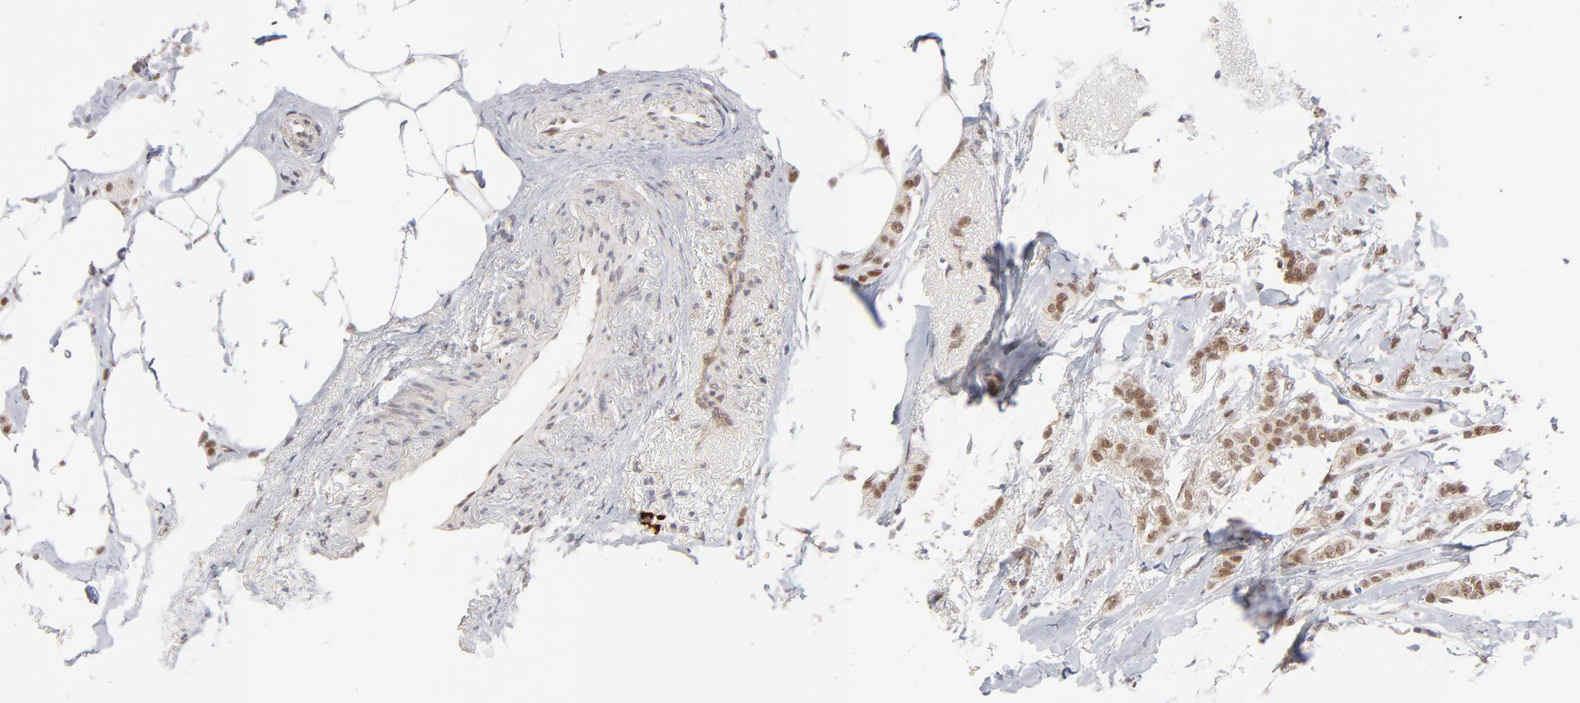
{"staining": {"intensity": "moderate", "quantity": ">75%", "location": "cytoplasmic/membranous,nuclear"}, "tissue": "breast cancer", "cell_type": "Tumor cells", "image_type": "cancer", "snomed": [{"axis": "morphology", "description": "Lobular carcinoma"}, {"axis": "topography", "description": "Breast"}], "caption": "IHC histopathology image of neoplastic tissue: breast cancer stained using immunohistochemistry demonstrates medium levels of moderate protein expression localized specifically in the cytoplasmic/membranous and nuclear of tumor cells, appearing as a cytoplasmic/membranous and nuclear brown color.", "gene": "NBN", "patient": {"sex": "female", "age": 55}}